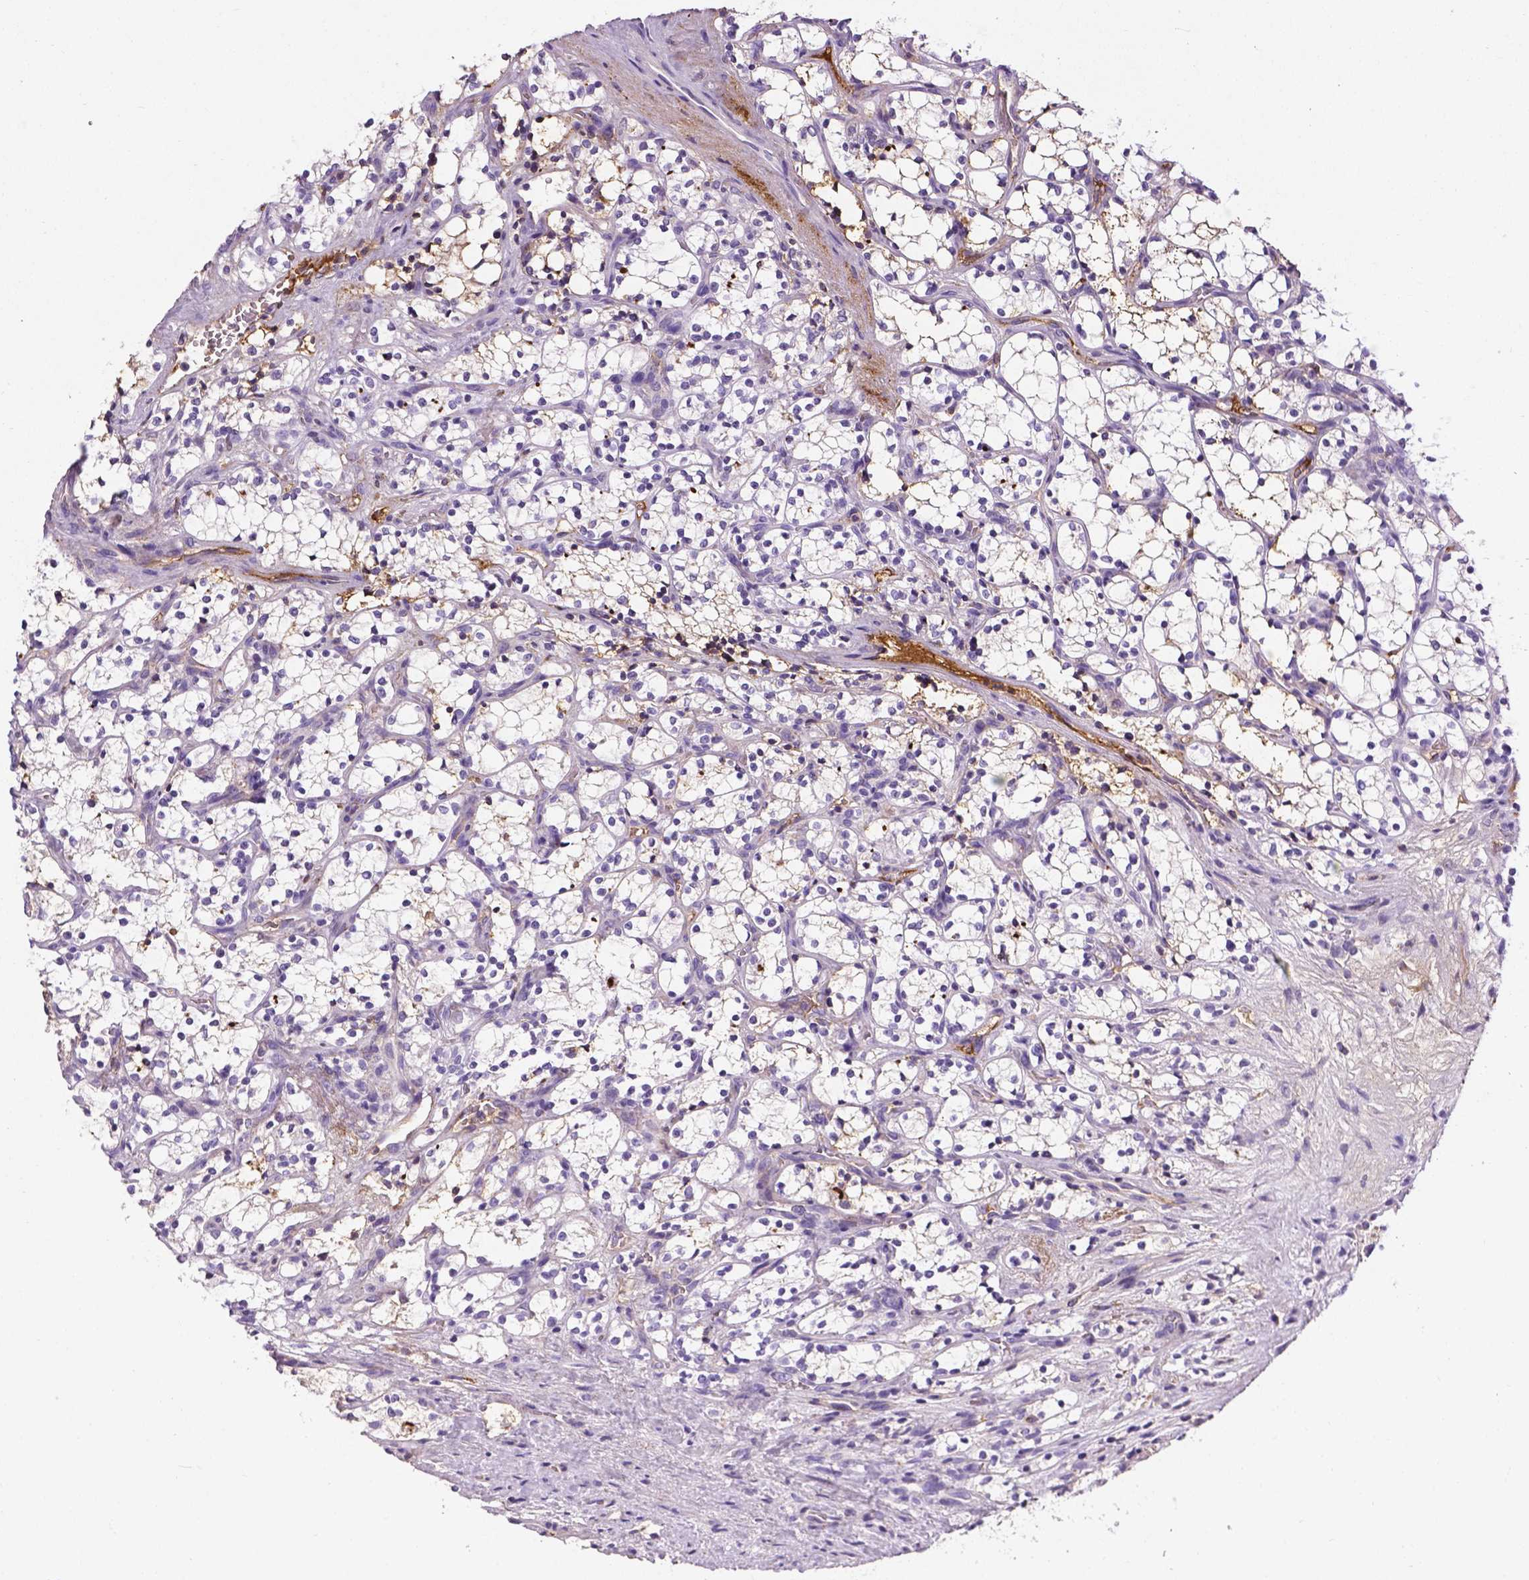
{"staining": {"intensity": "moderate", "quantity": "<25%", "location": "cytoplasmic/membranous"}, "tissue": "renal cancer", "cell_type": "Tumor cells", "image_type": "cancer", "snomed": [{"axis": "morphology", "description": "Adenocarcinoma, NOS"}, {"axis": "topography", "description": "Kidney"}], "caption": "Approximately <25% of tumor cells in renal adenocarcinoma exhibit moderate cytoplasmic/membranous protein expression as visualized by brown immunohistochemical staining.", "gene": "APOE", "patient": {"sex": "female", "age": 69}}